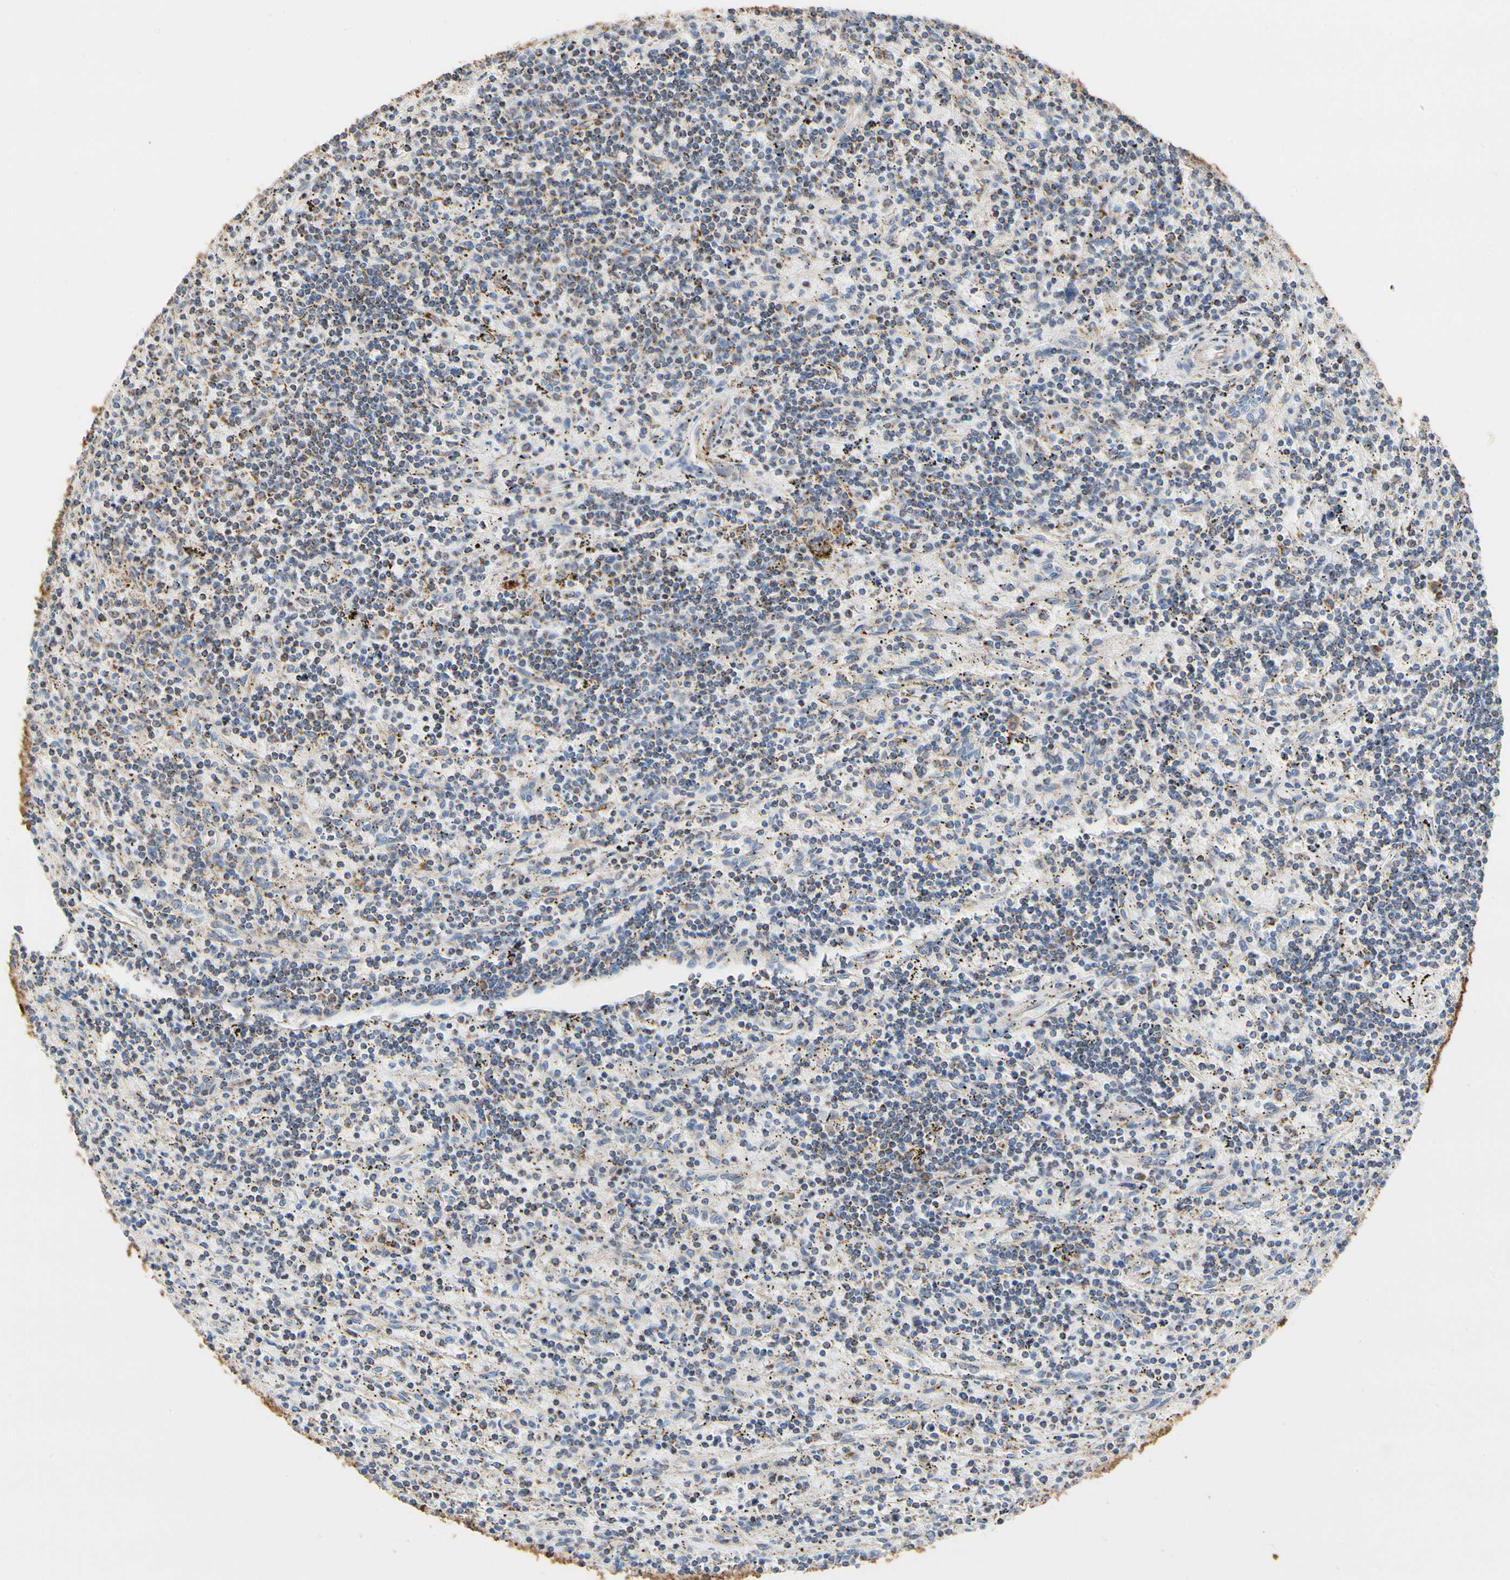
{"staining": {"intensity": "negative", "quantity": "none", "location": "none"}, "tissue": "lymphoma", "cell_type": "Tumor cells", "image_type": "cancer", "snomed": [{"axis": "morphology", "description": "Malignant lymphoma, non-Hodgkin's type, Low grade"}, {"axis": "topography", "description": "Spleen"}], "caption": "There is no significant positivity in tumor cells of lymphoma.", "gene": "TUBA1A", "patient": {"sex": "male", "age": 76}}